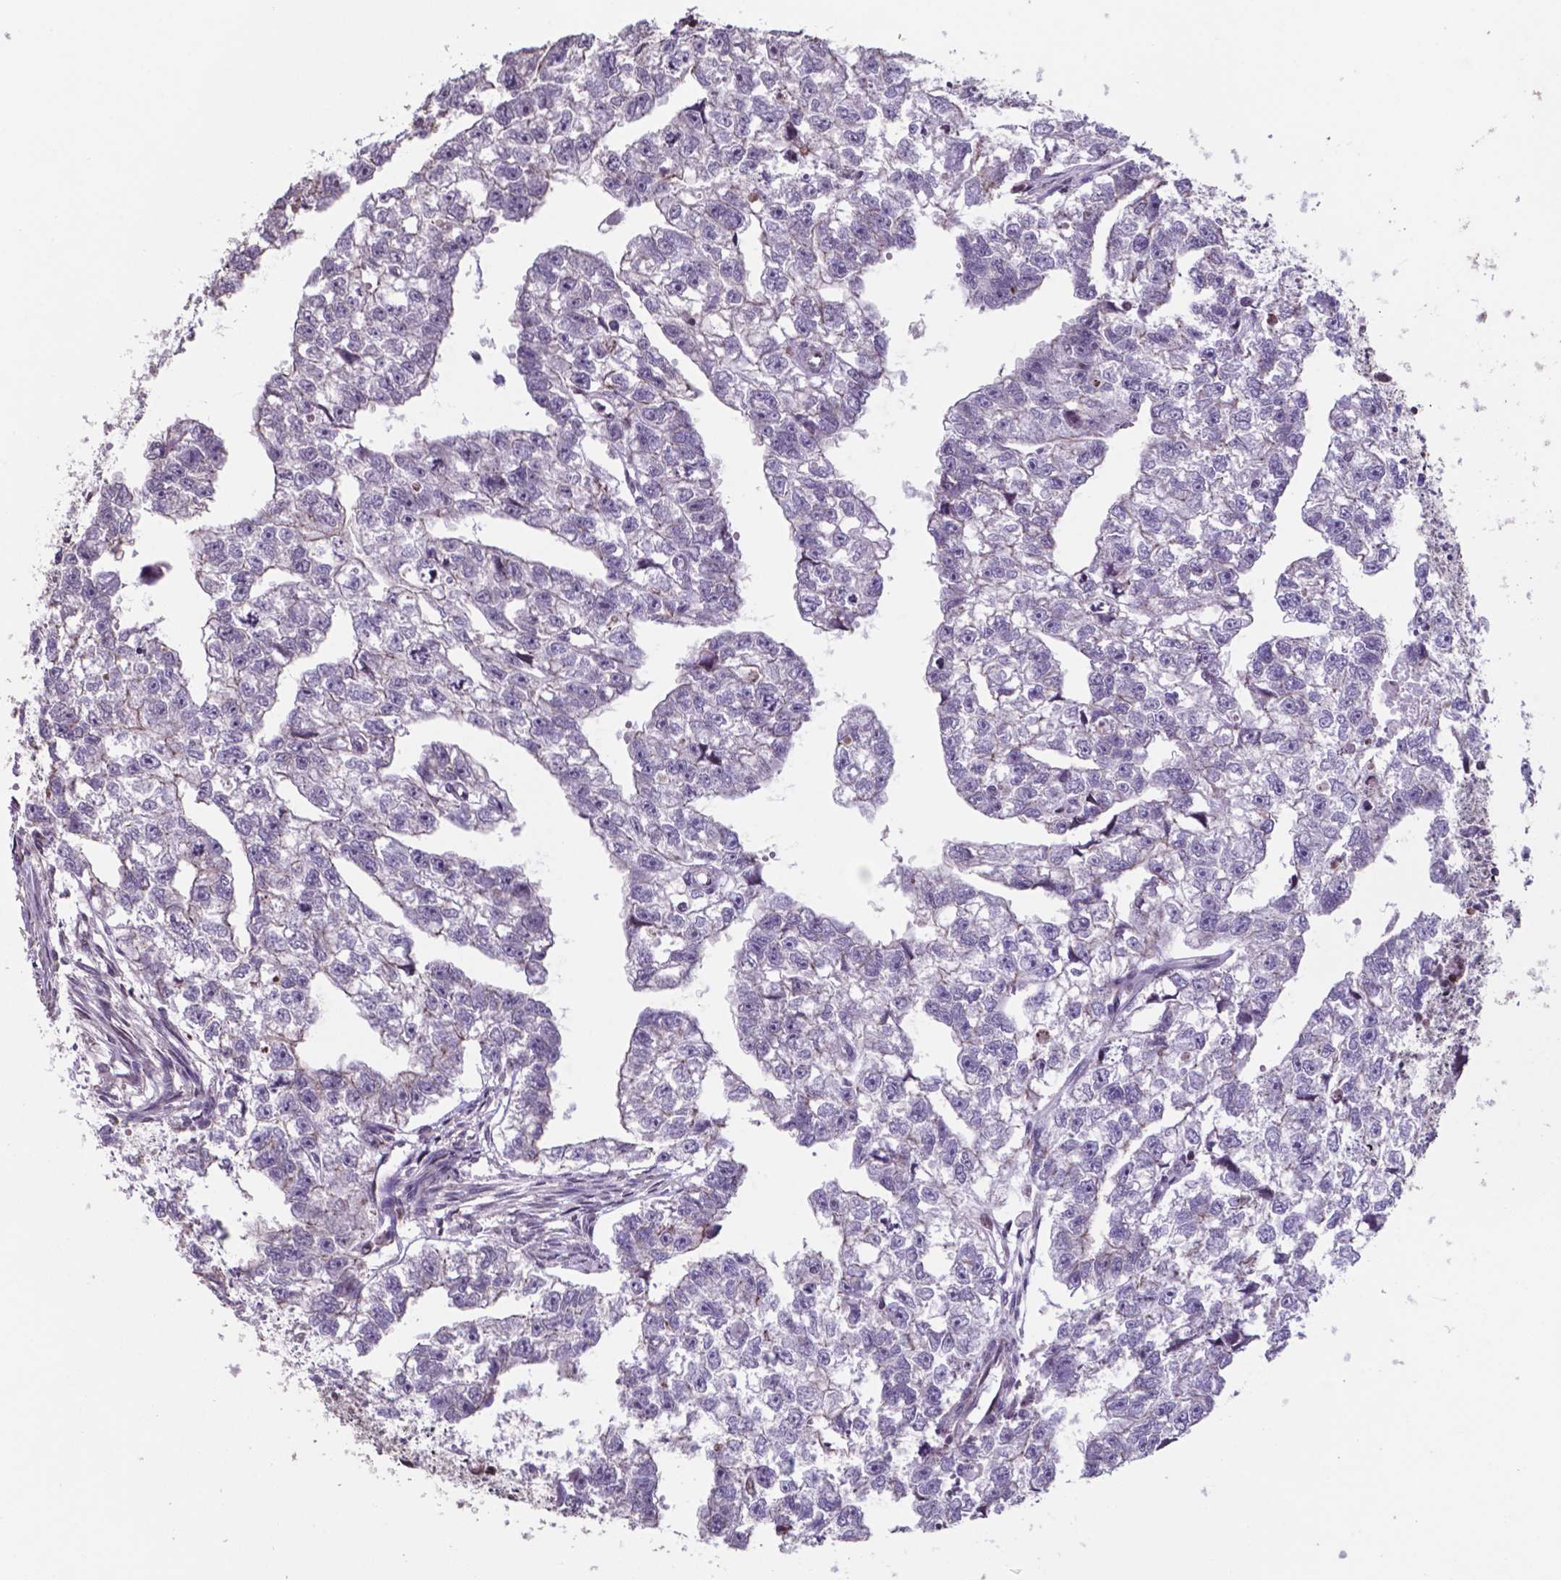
{"staining": {"intensity": "negative", "quantity": "none", "location": "none"}, "tissue": "testis cancer", "cell_type": "Tumor cells", "image_type": "cancer", "snomed": [{"axis": "morphology", "description": "Carcinoma, Embryonal, NOS"}, {"axis": "morphology", "description": "Teratoma, malignant, NOS"}, {"axis": "topography", "description": "Testis"}], "caption": "Histopathology image shows no significant protein positivity in tumor cells of testis cancer (malignant teratoma).", "gene": "MLC1", "patient": {"sex": "male", "age": 44}}